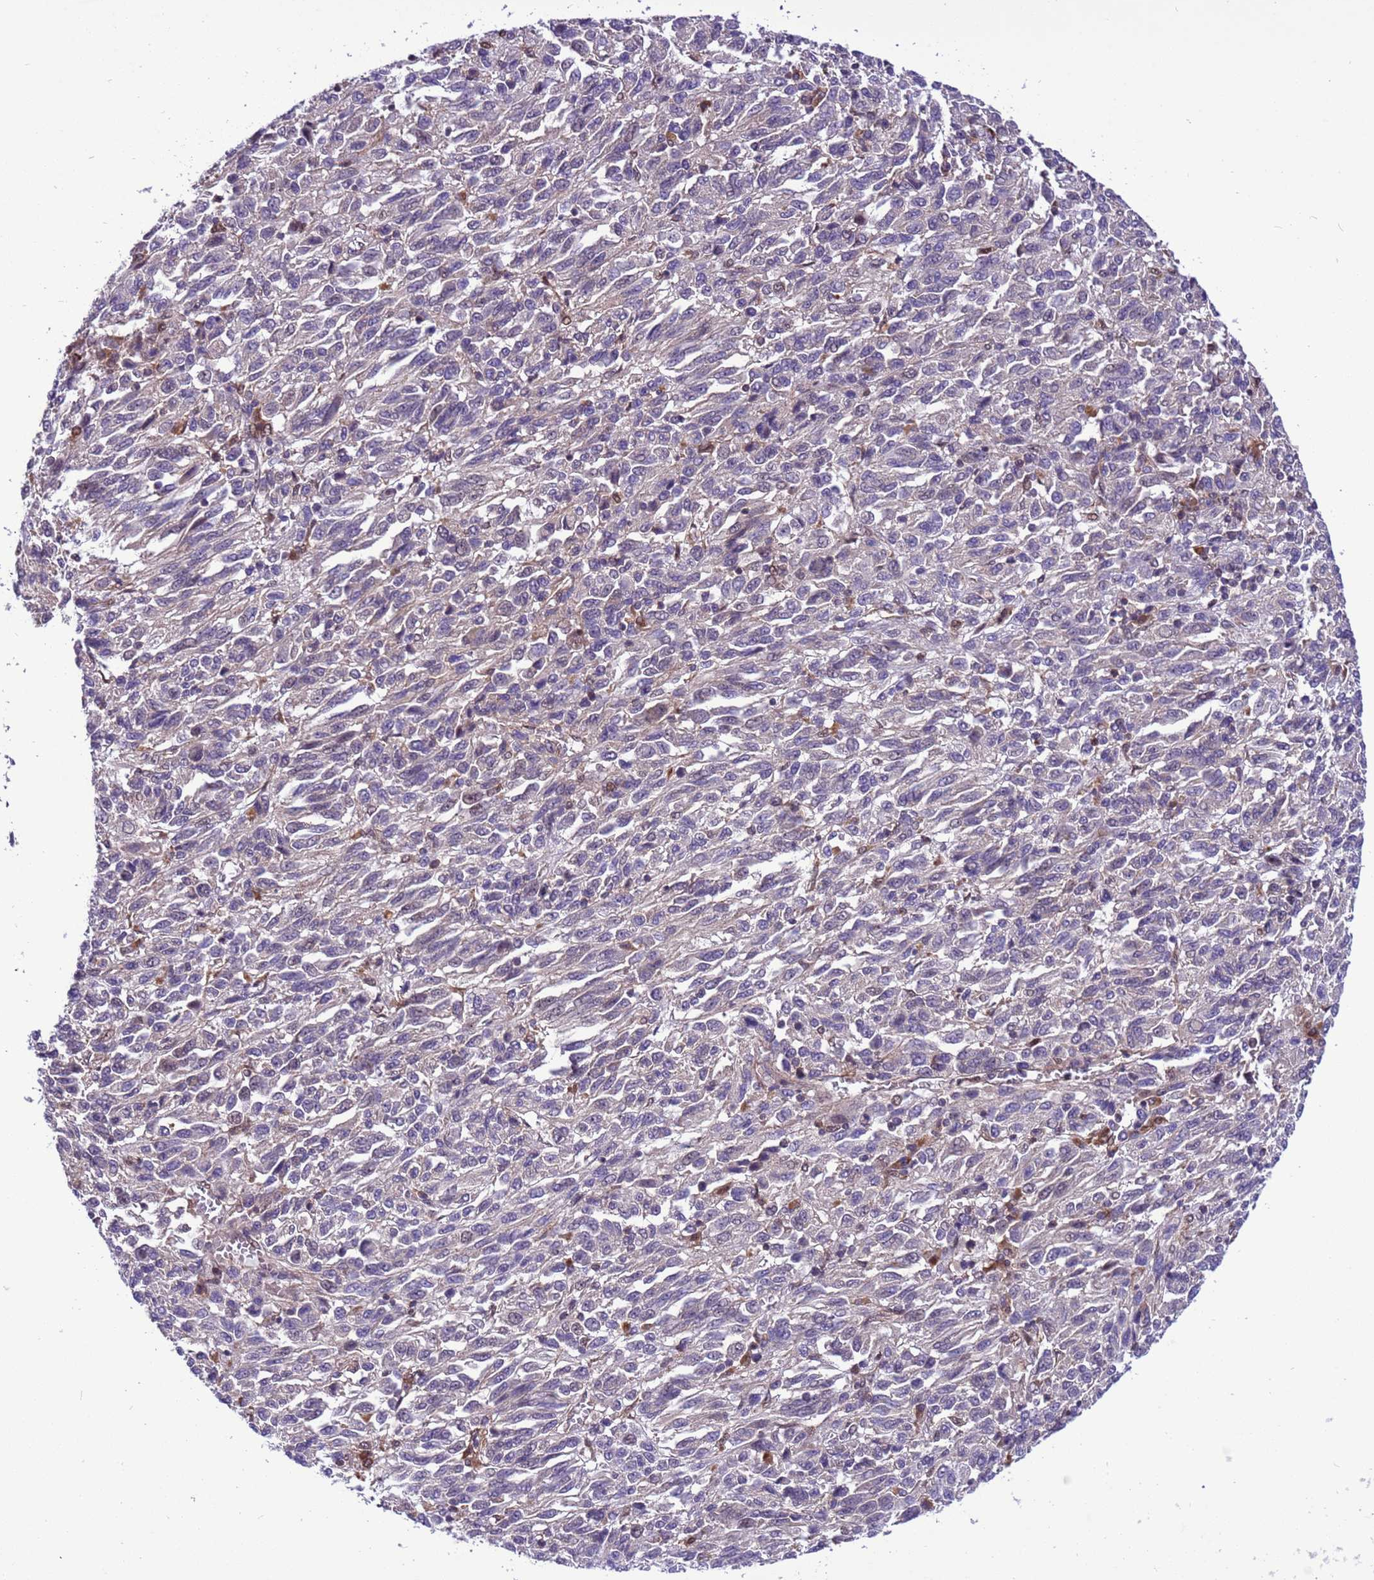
{"staining": {"intensity": "negative", "quantity": "none", "location": "none"}, "tissue": "melanoma", "cell_type": "Tumor cells", "image_type": "cancer", "snomed": [{"axis": "morphology", "description": "Malignant melanoma, Metastatic site"}, {"axis": "topography", "description": "Lung"}], "caption": "The micrograph reveals no staining of tumor cells in malignant melanoma (metastatic site).", "gene": "RASD1", "patient": {"sex": "male", "age": 64}}